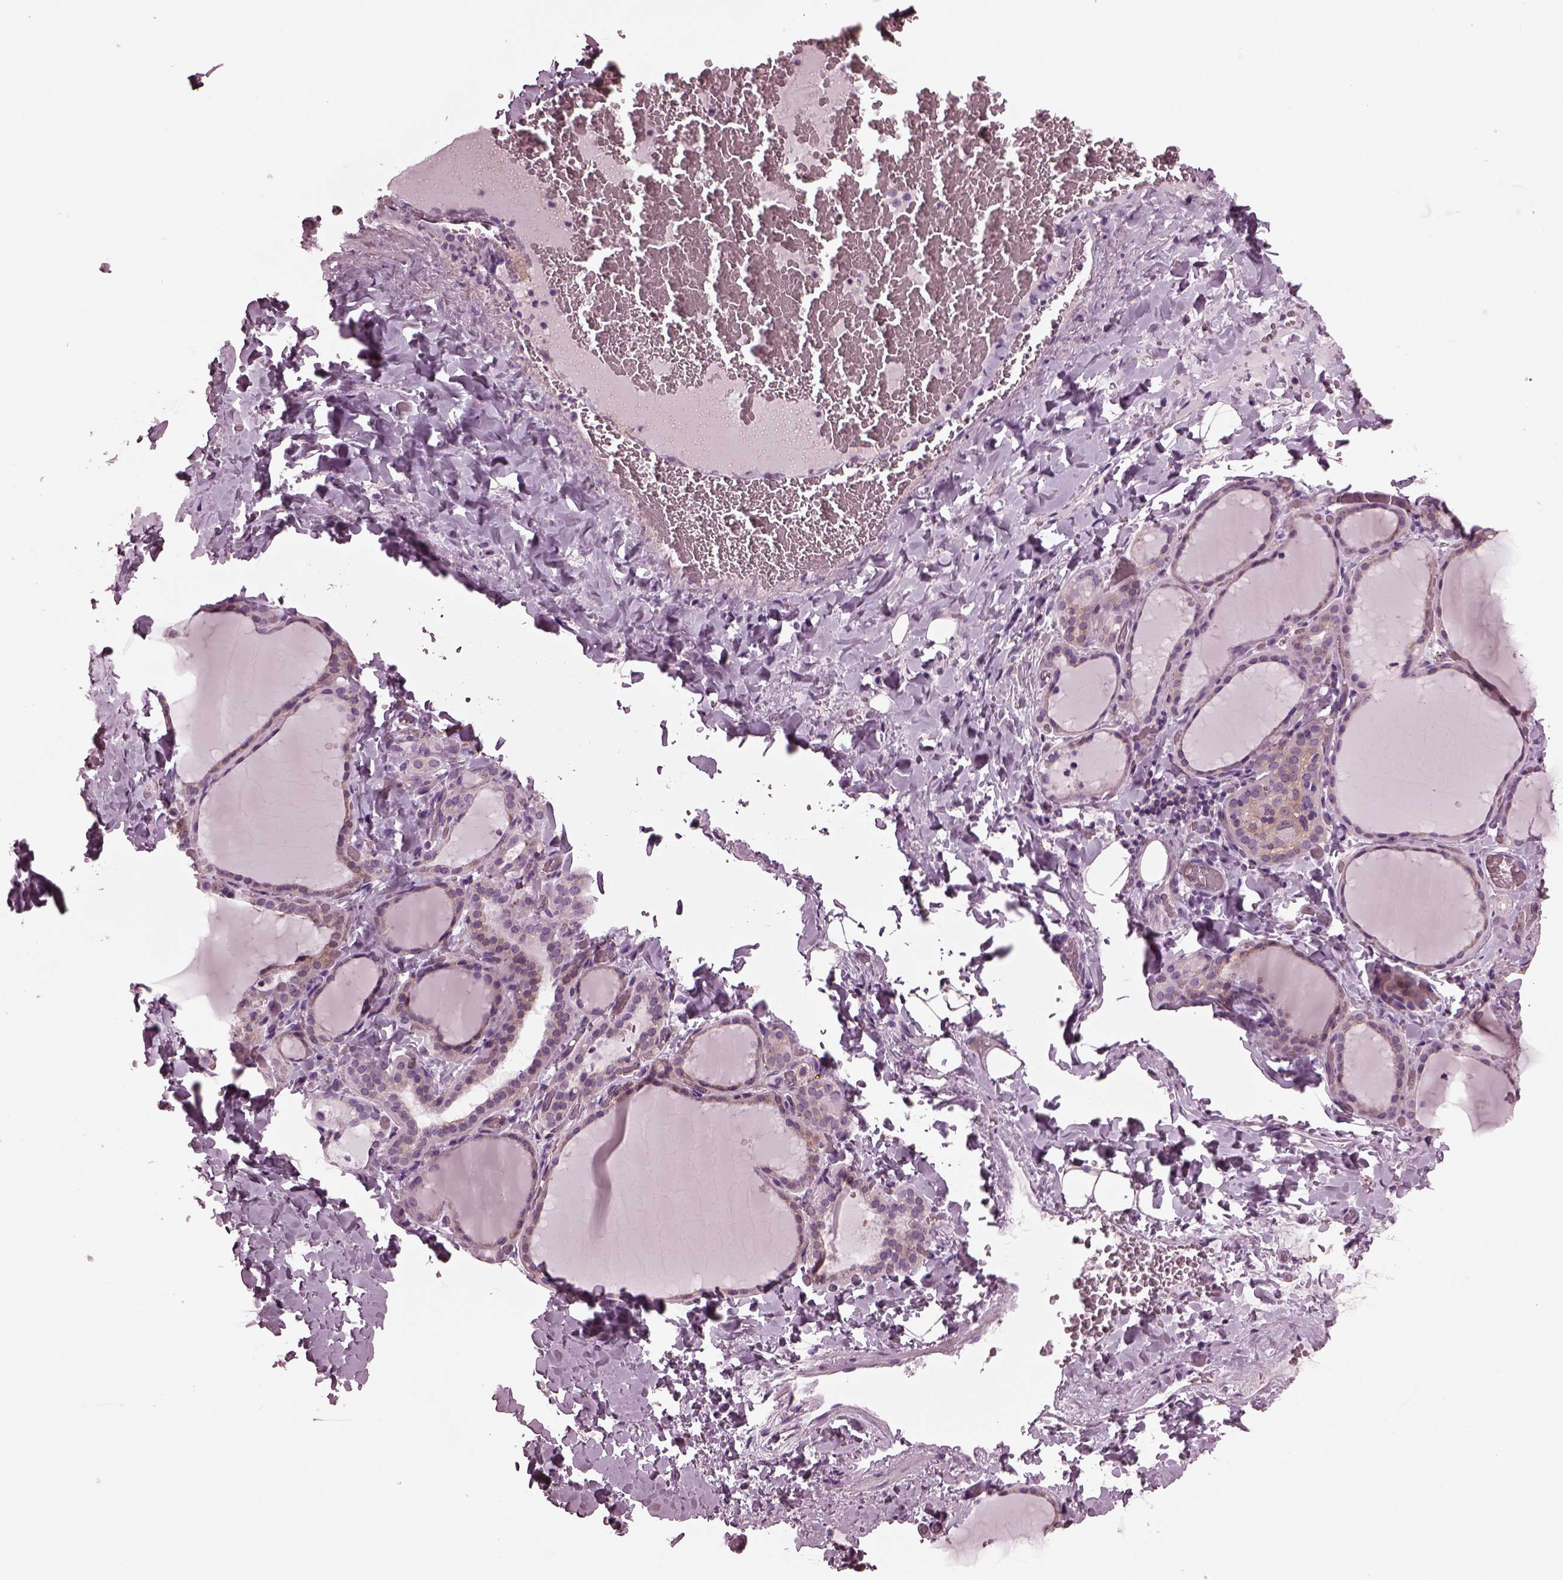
{"staining": {"intensity": "weak", "quantity": ">75%", "location": "cytoplasmic/membranous"}, "tissue": "thyroid gland", "cell_type": "Glandular cells", "image_type": "normal", "snomed": [{"axis": "morphology", "description": "Normal tissue, NOS"}, {"axis": "topography", "description": "Thyroid gland"}], "caption": "An immunohistochemistry (IHC) image of benign tissue is shown. Protein staining in brown labels weak cytoplasmic/membranous positivity in thyroid gland within glandular cells. The staining was performed using DAB (3,3'-diaminobenzidine), with brown indicating positive protein expression. Nuclei are stained blue with hematoxylin.", "gene": "GDF11", "patient": {"sex": "female", "age": 22}}